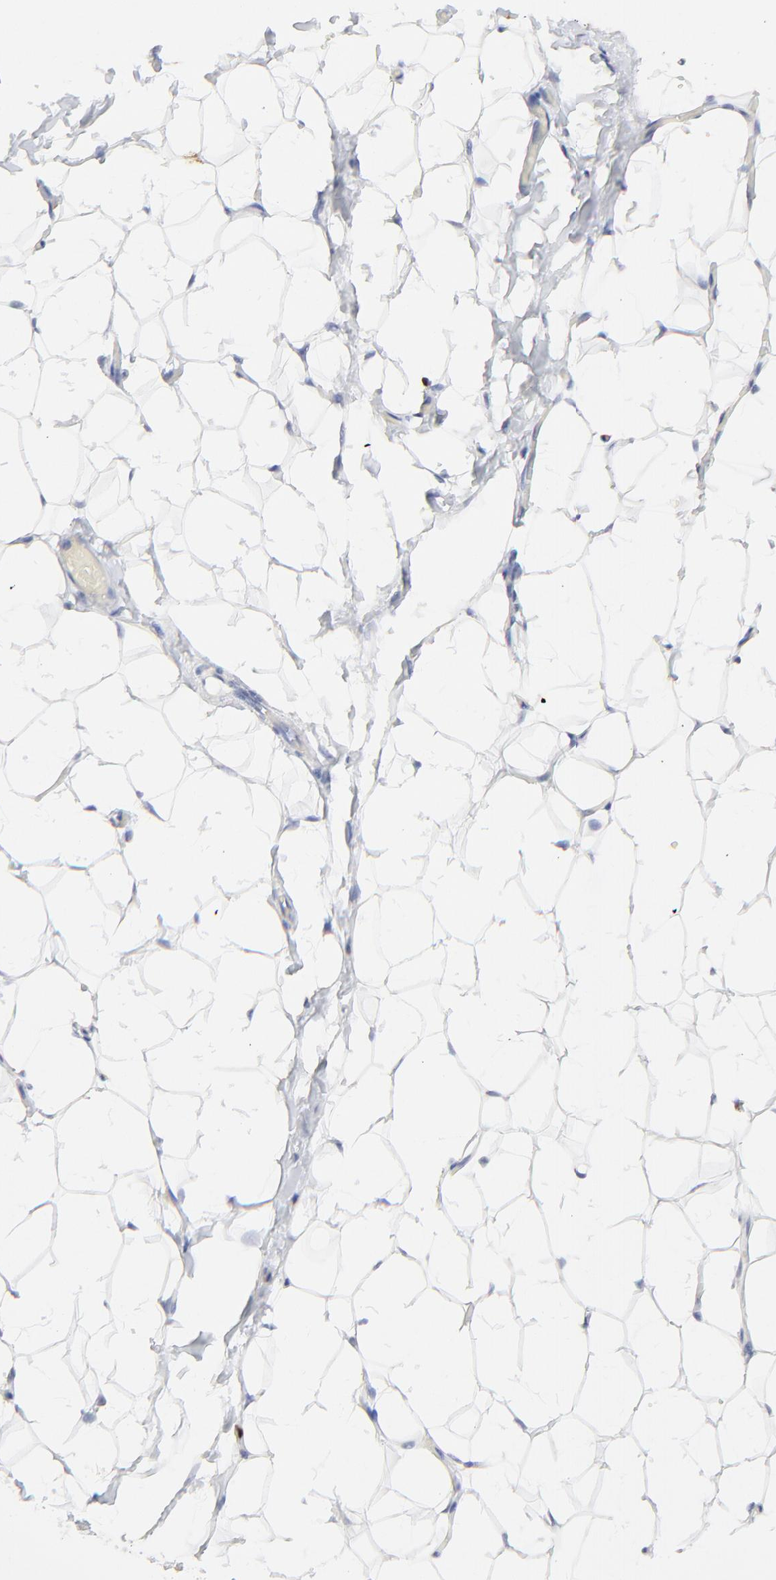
{"staining": {"intensity": "negative", "quantity": "none", "location": "none"}, "tissue": "adipose tissue", "cell_type": "Adipocytes", "image_type": "normal", "snomed": [{"axis": "morphology", "description": "Normal tissue, NOS"}, {"axis": "topography", "description": "Soft tissue"}], "caption": "The immunohistochemistry (IHC) image has no significant staining in adipocytes of adipose tissue. (Stains: DAB (3,3'-diaminobenzidine) immunohistochemistry (IHC) with hematoxylin counter stain, Microscopy: brightfield microscopy at high magnification).", "gene": "ZAP70", "patient": {"sex": "male", "age": 26}}